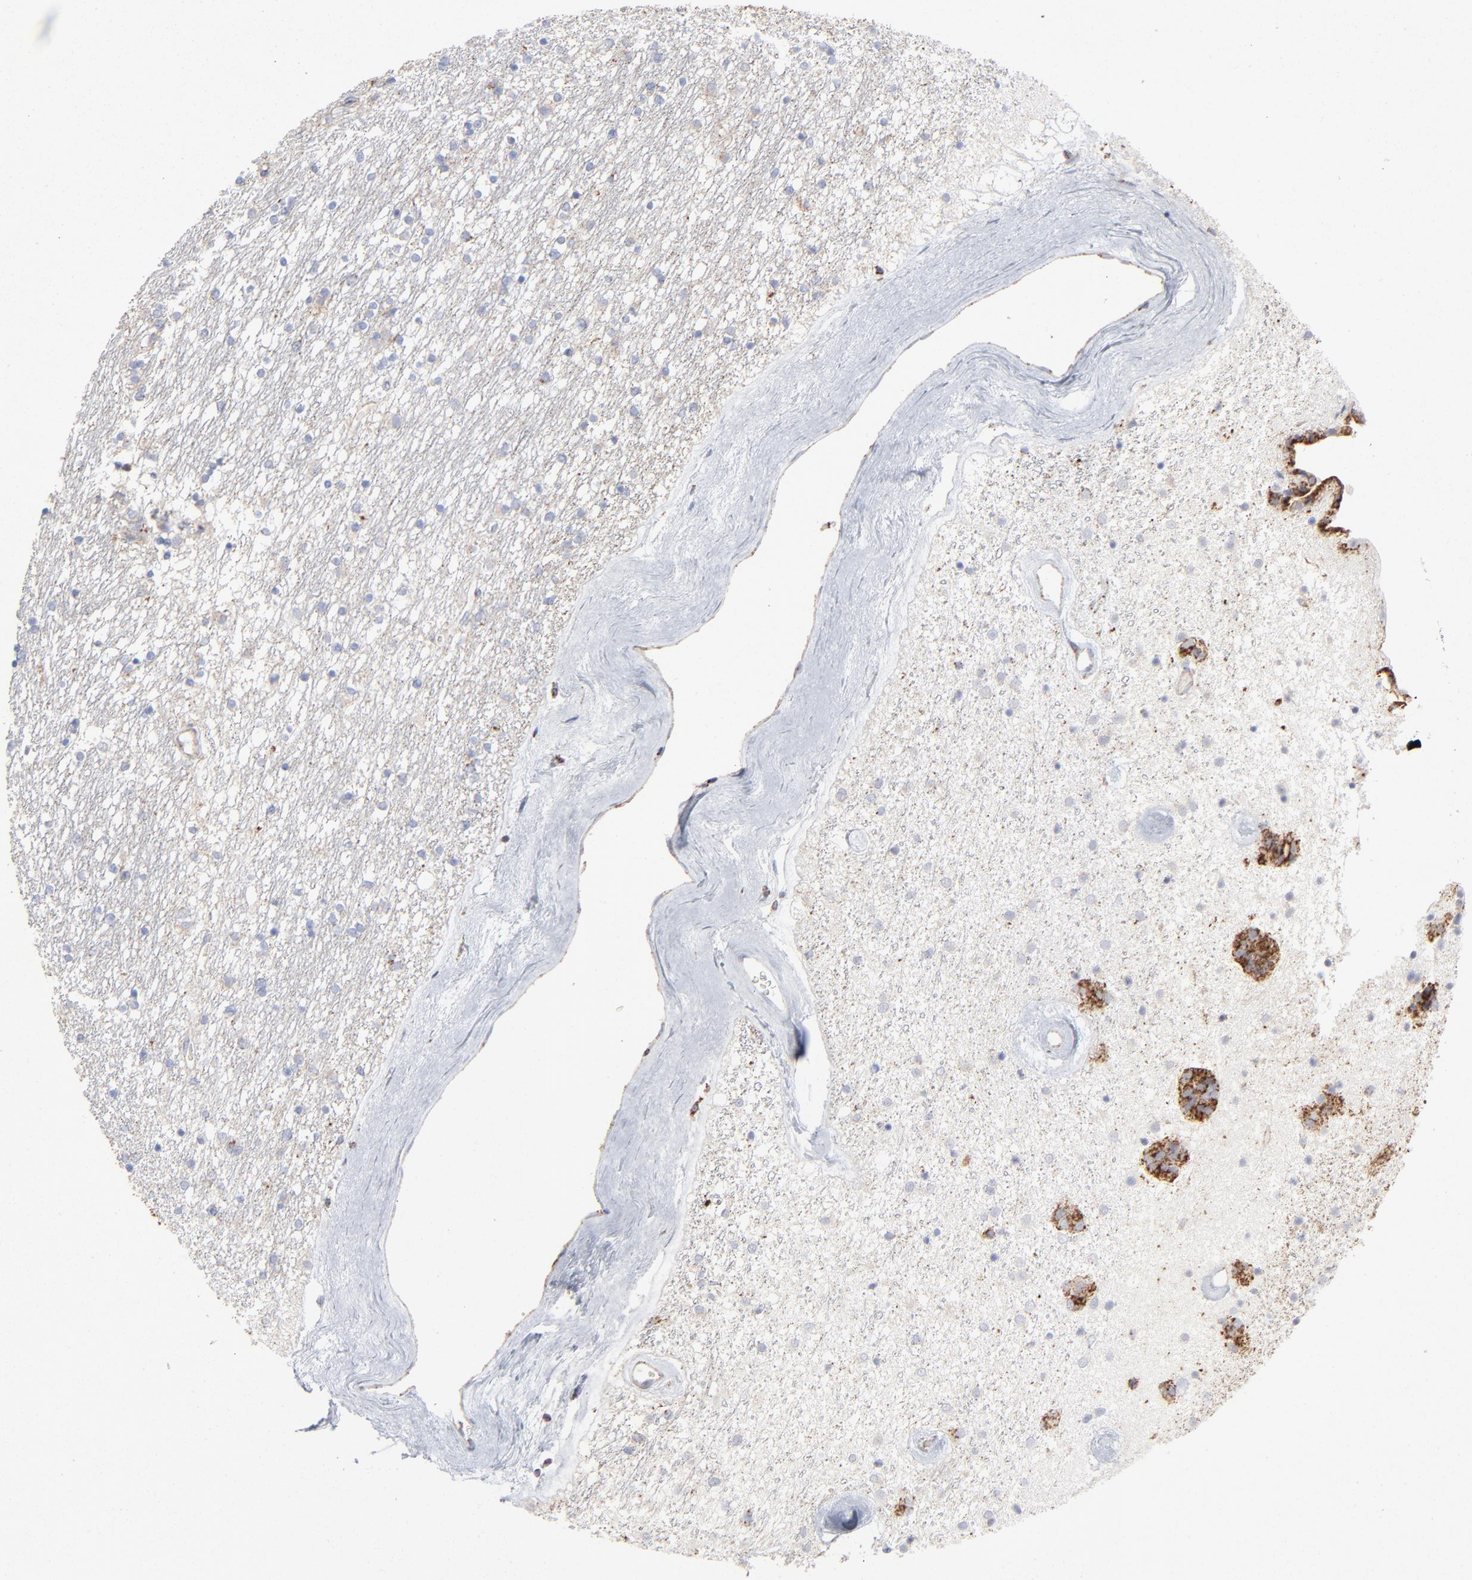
{"staining": {"intensity": "negative", "quantity": "none", "location": "none"}, "tissue": "caudate", "cell_type": "Glial cells", "image_type": "normal", "snomed": [{"axis": "morphology", "description": "Normal tissue, NOS"}, {"axis": "topography", "description": "Lateral ventricle wall"}], "caption": "Immunohistochemical staining of unremarkable caudate displays no significant expression in glial cells.", "gene": "ASB3", "patient": {"sex": "female", "age": 54}}